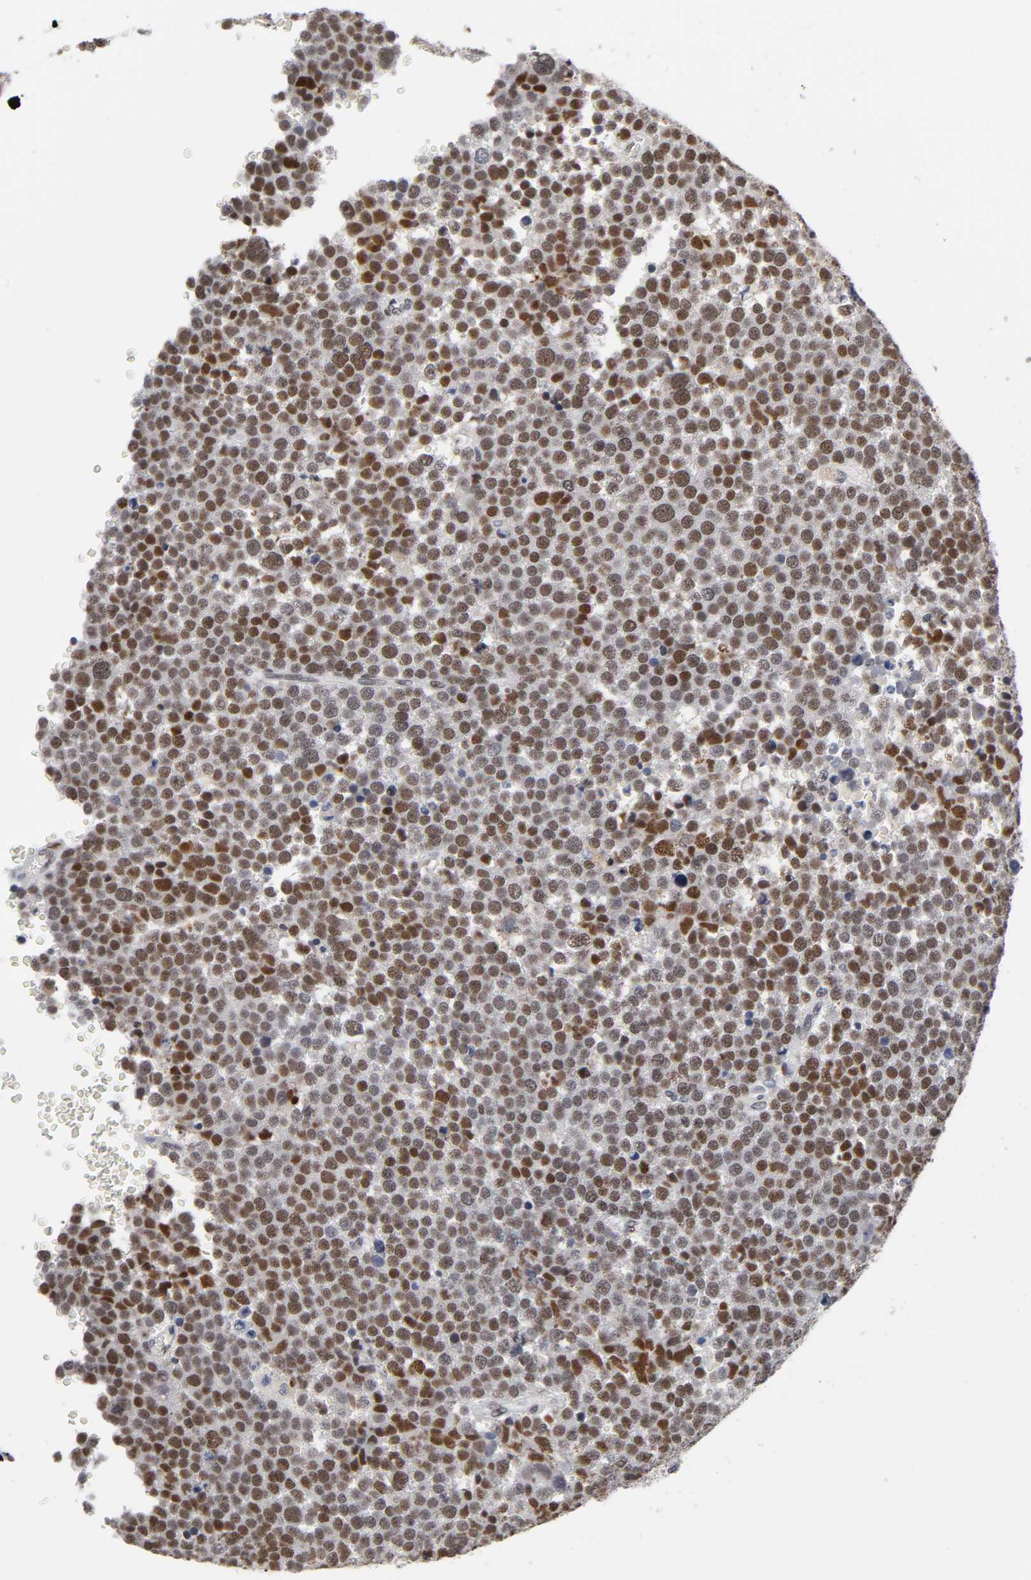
{"staining": {"intensity": "moderate", "quantity": ">75%", "location": "nuclear"}, "tissue": "testis cancer", "cell_type": "Tumor cells", "image_type": "cancer", "snomed": [{"axis": "morphology", "description": "Seminoma, NOS"}, {"axis": "topography", "description": "Testis"}], "caption": "Human testis seminoma stained with a brown dye shows moderate nuclear positive positivity in about >75% of tumor cells.", "gene": "TRIM33", "patient": {"sex": "male", "age": 71}}